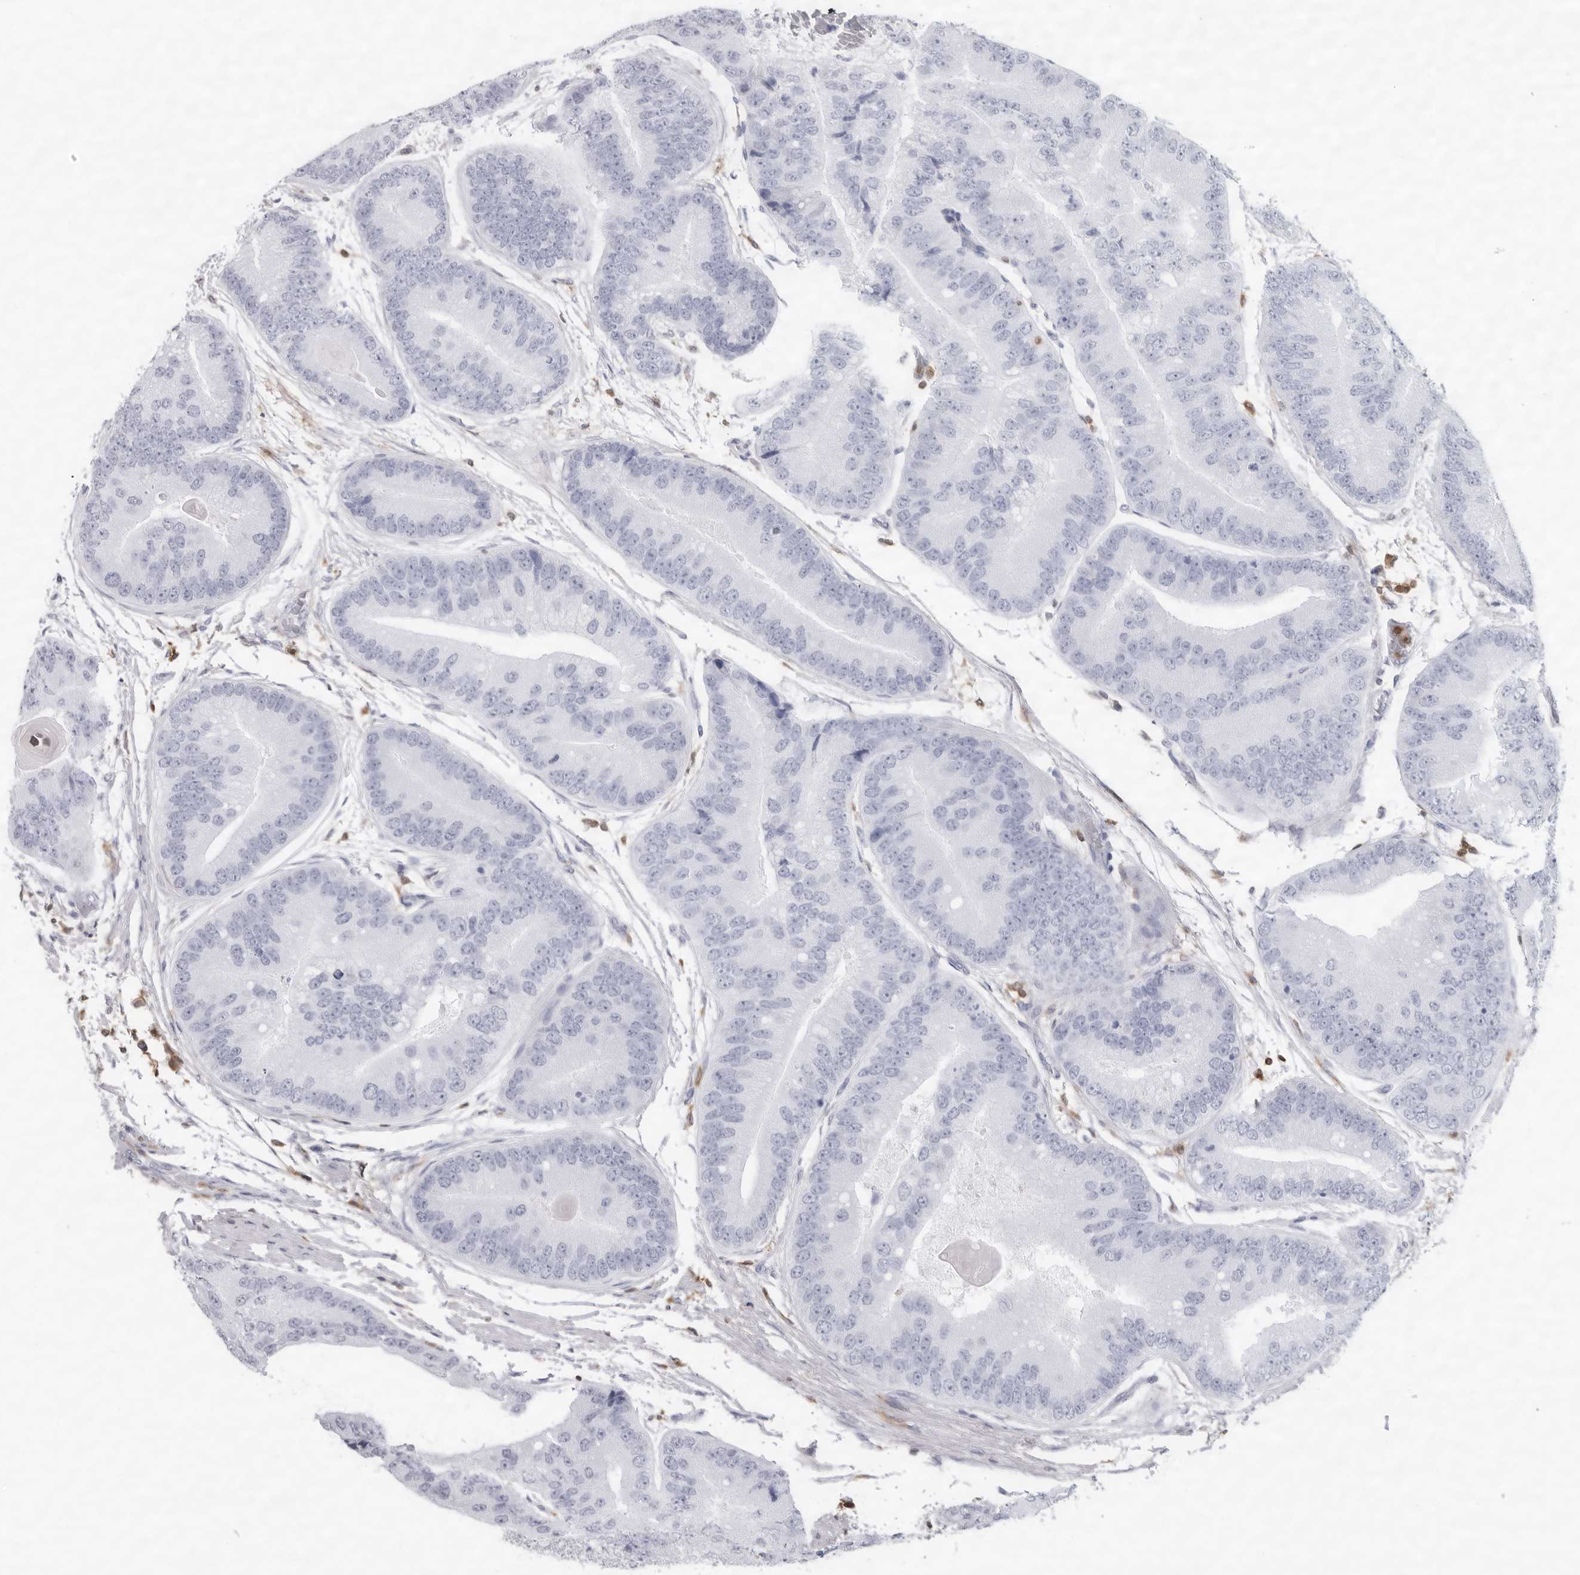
{"staining": {"intensity": "negative", "quantity": "none", "location": "none"}, "tissue": "prostate cancer", "cell_type": "Tumor cells", "image_type": "cancer", "snomed": [{"axis": "morphology", "description": "Adenocarcinoma, High grade"}, {"axis": "topography", "description": "Prostate"}], "caption": "The image displays no significant positivity in tumor cells of adenocarcinoma (high-grade) (prostate).", "gene": "FMNL1", "patient": {"sex": "male", "age": 70}}